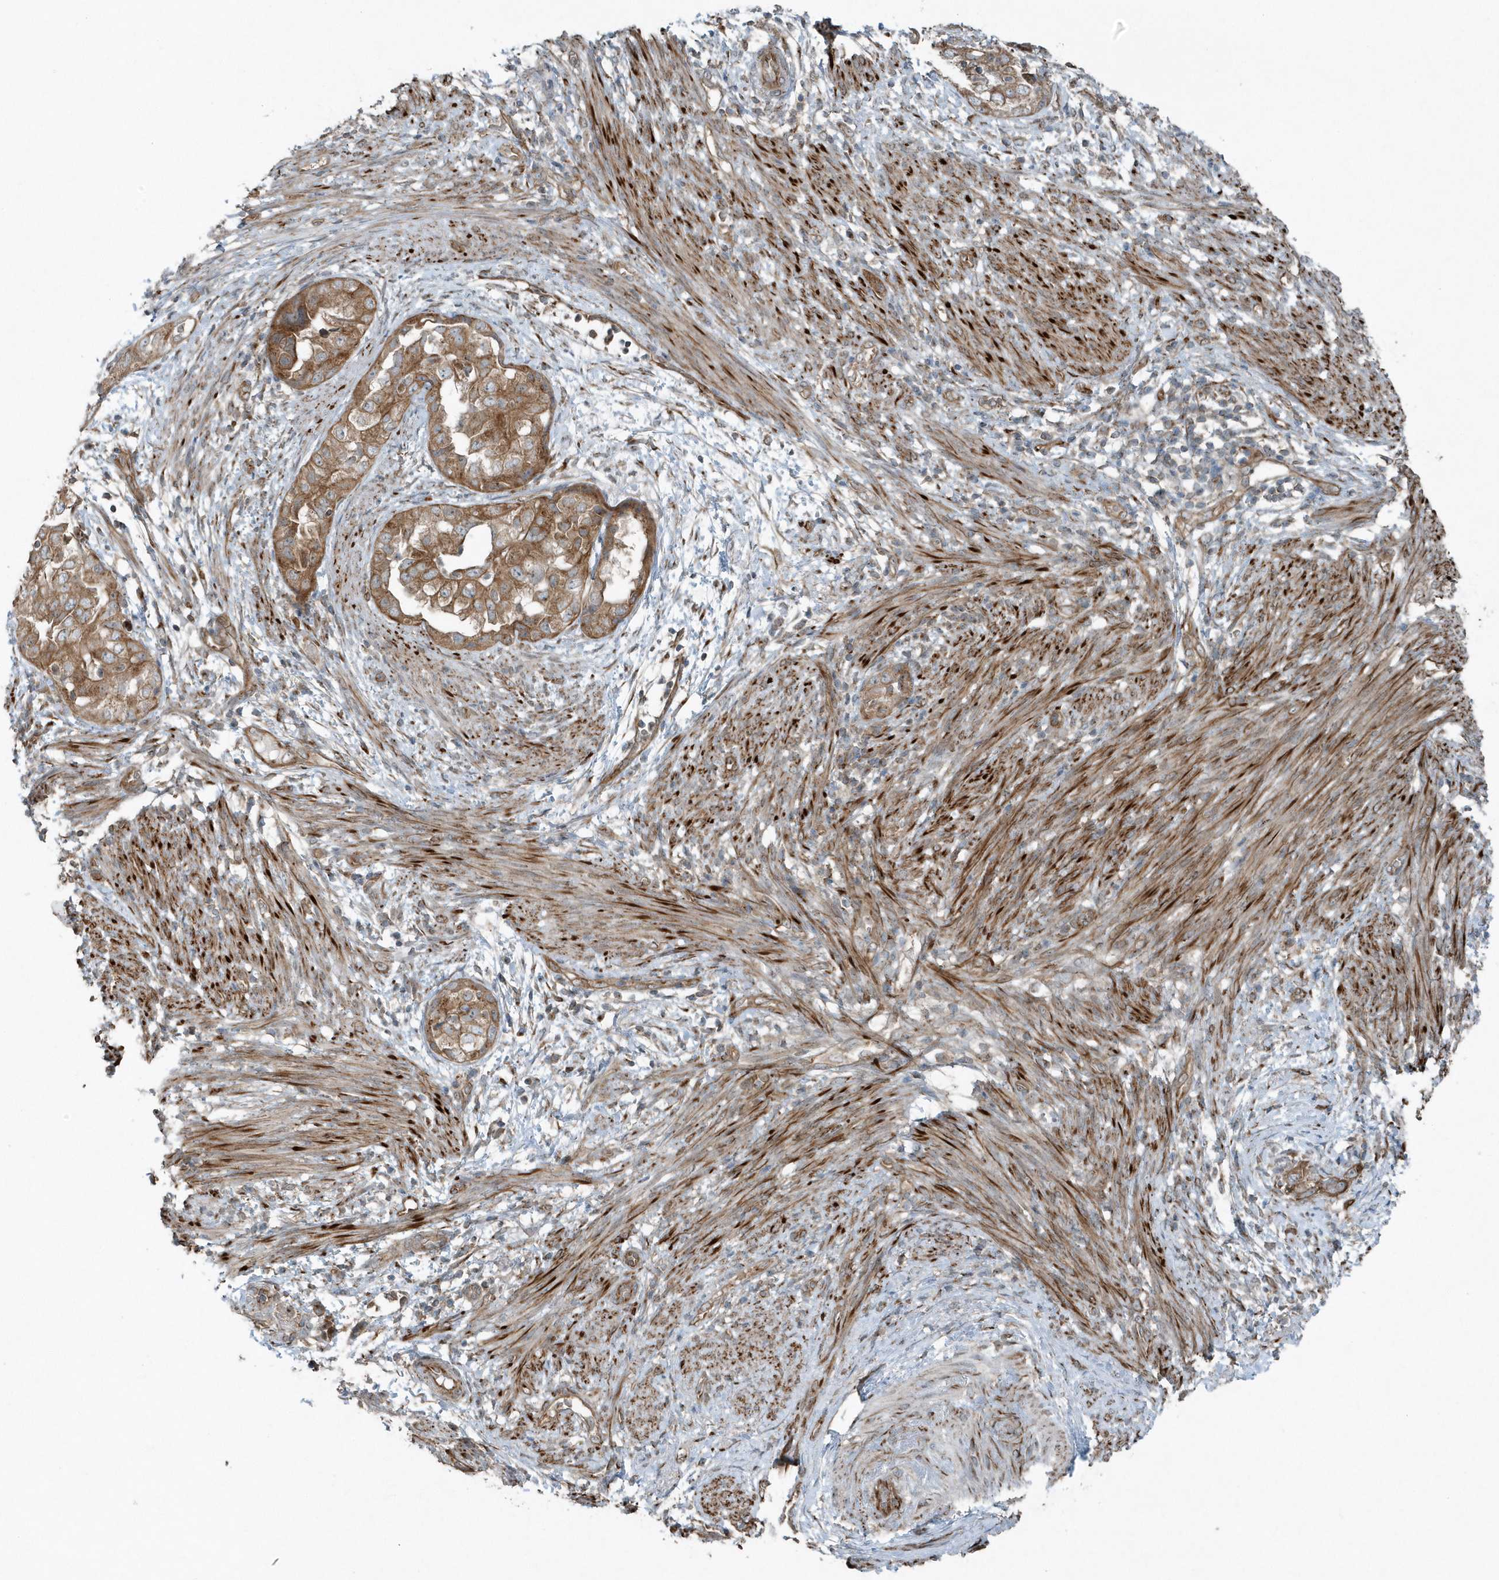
{"staining": {"intensity": "moderate", "quantity": ">75%", "location": "cytoplasmic/membranous"}, "tissue": "endometrial cancer", "cell_type": "Tumor cells", "image_type": "cancer", "snomed": [{"axis": "morphology", "description": "Adenocarcinoma, NOS"}, {"axis": "topography", "description": "Endometrium"}], "caption": "Brown immunohistochemical staining in endometrial cancer reveals moderate cytoplasmic/membranous positivity in about >75% of tumor cells.", "gene": "GCC2", "patient": {"sex": "female", "age": 85}}